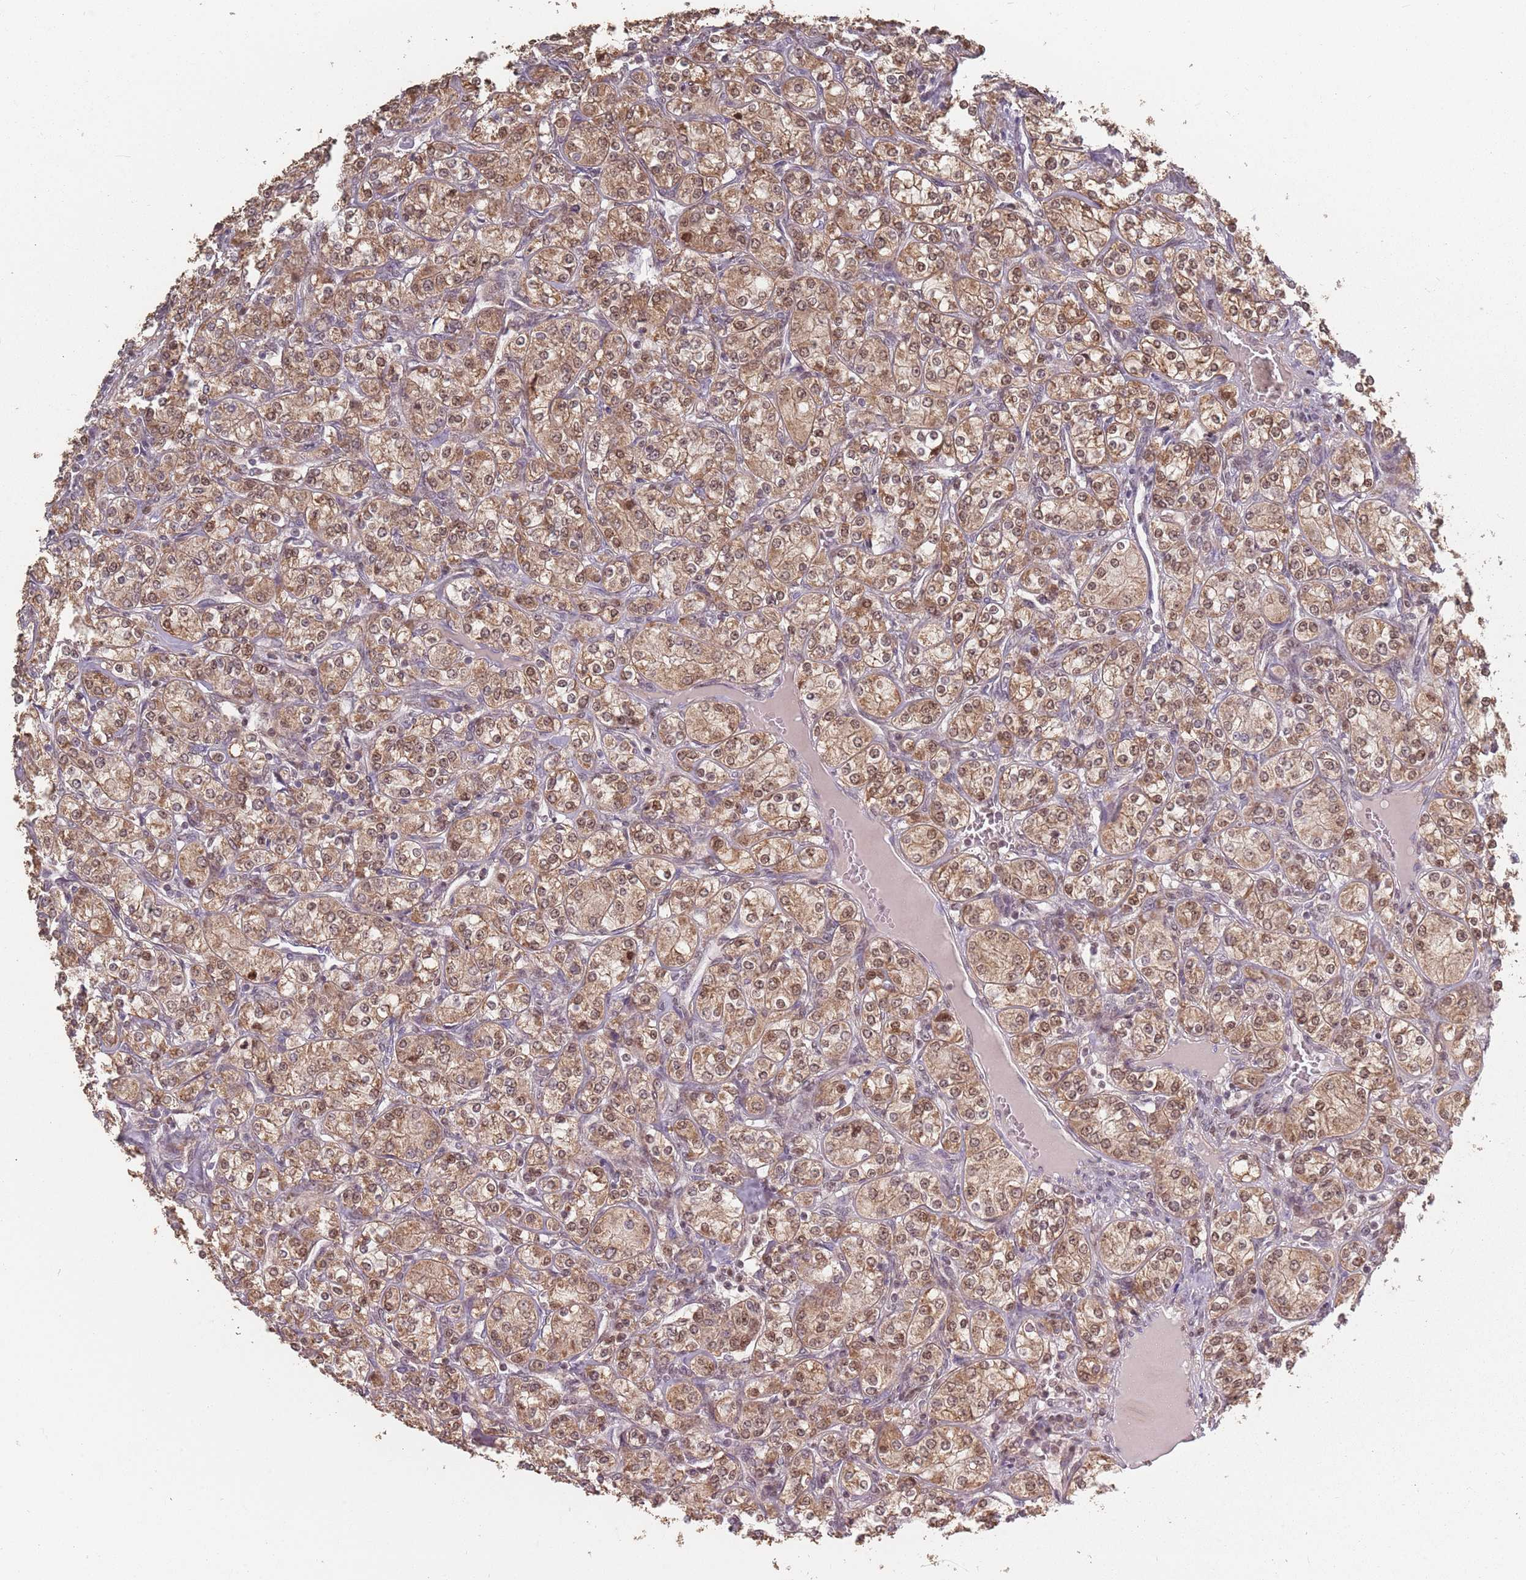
{"staining": {"intensity": "moderate", "quantity": ">75%", "location": "cytoplasmic/membranous,nuclear"}, "tissue": "renal cancer", "cell_type": "Tumor cells", "image_type": "cancer", "snomed": [{"axis": "morphology", "description": "Adenocarcinoma, NOS"}, {"axis": "topography", "description": "Kidney"}], "caption": "IHC staining of adenocarcinoma (renal), which displays medium levels of moderate cytoplasmic/membranous and nuclear staining in about >75% of tumor cells indicating moderate cytoplasmic/membranous and nuclear protein staining. The staining was performed using DAB (brown) for protein detection and nuclei were counterstained in hematoxylin (blue).", "gene": "VPS52", "patient": {"sex": "male", "age": 77}}